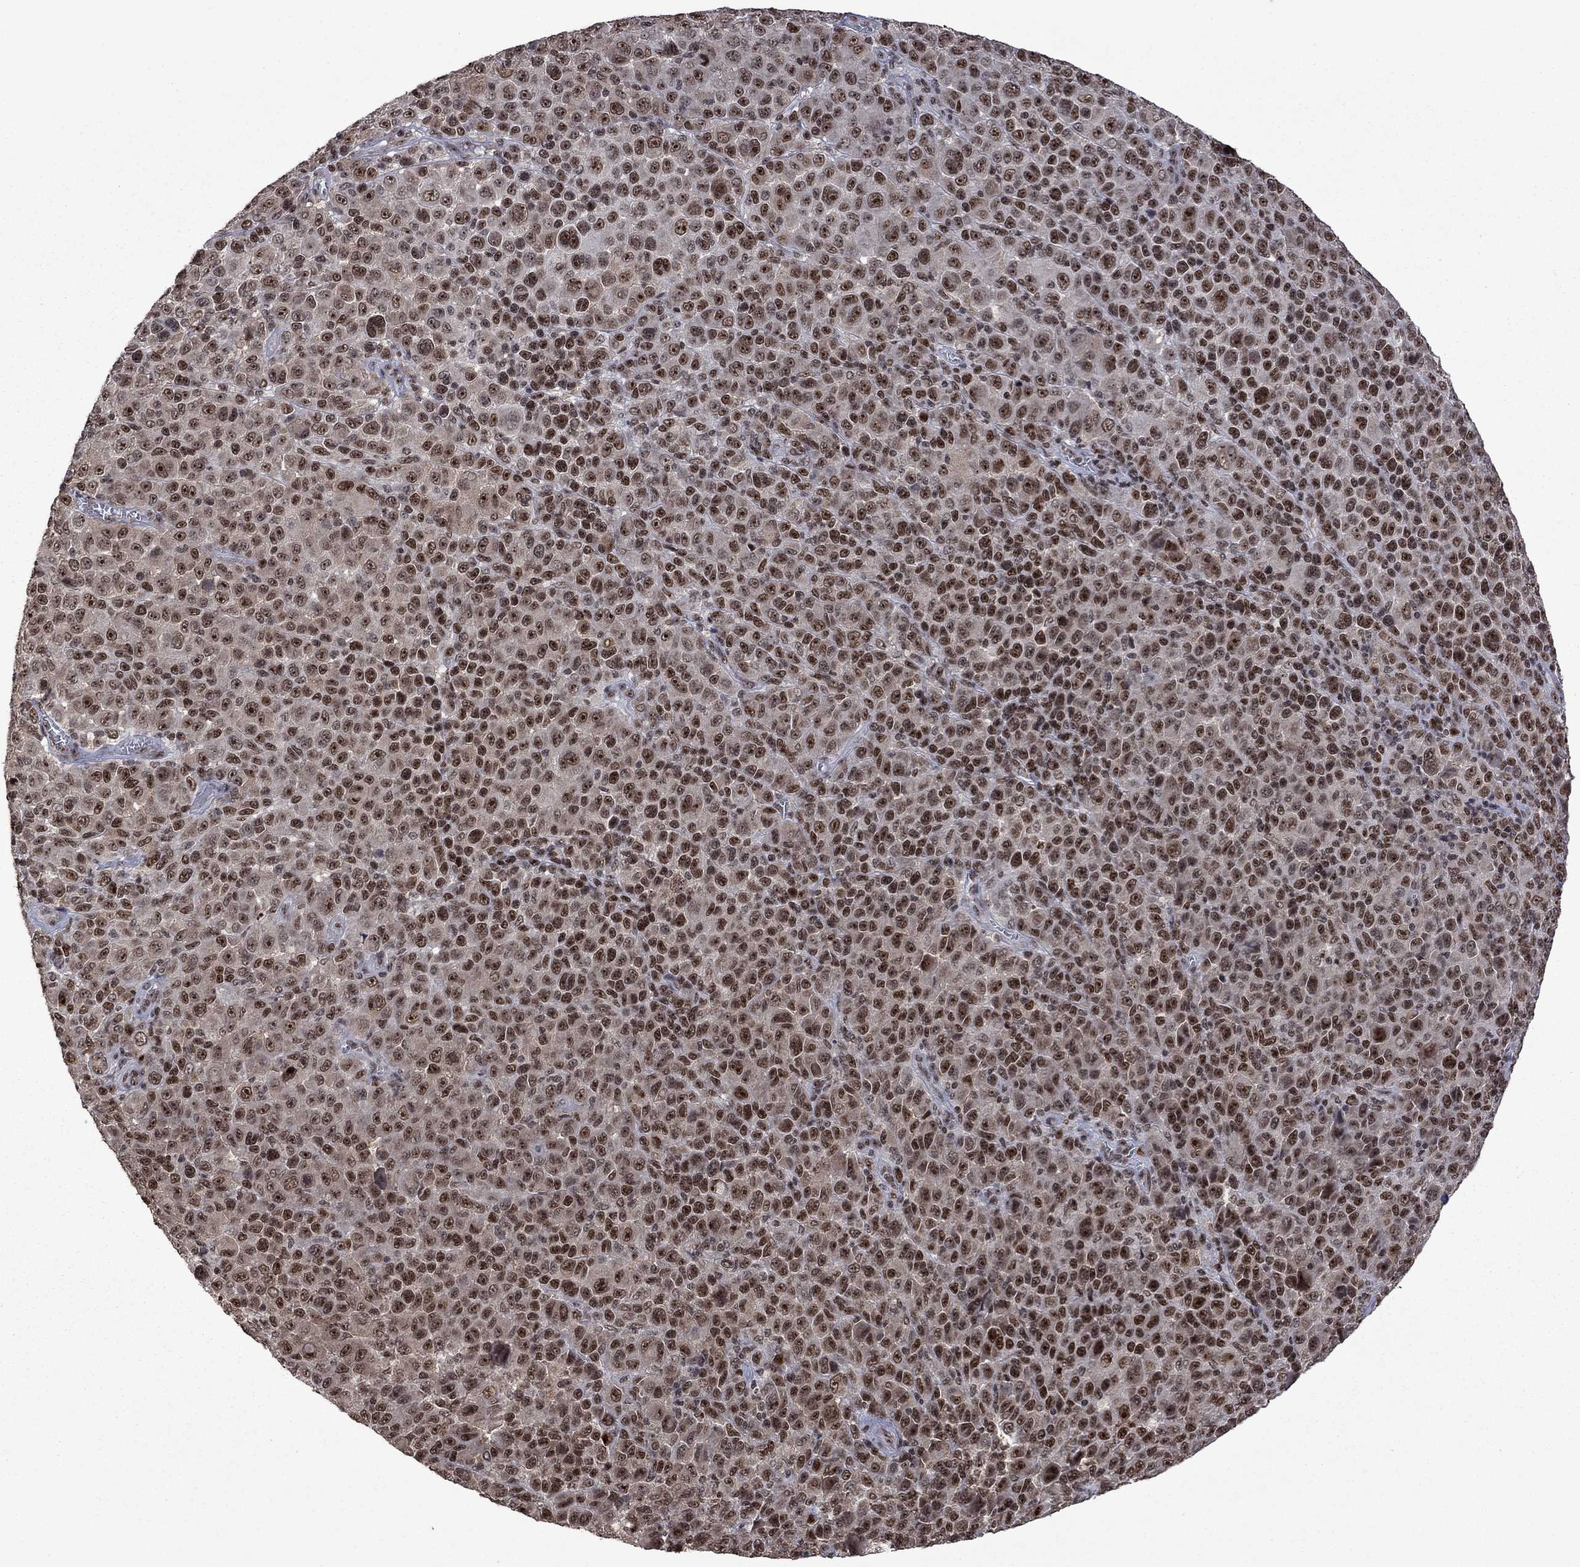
{"staining": {"intensity": "moderate", "quantity": ">75%", "location": "nuclear"}, "tissue": "melanoma", "cell_type": "Tumor cells", "image_type": "cancer", "snomed": [{"axis": "morphology", "description": "Malignant melanoma, NOS"}, {"axis": "topography", "description": "Skin"}], "caption": "A photomicrograph of melanoma stained for a protein displays moderate nuclear brown staining in tumor cells. (Stains: DAB in brown, nuclei in blue, Microscopy: brightfield microscopy at high magnification).", "gene": "FBL", "patient": {"sex": "female", "age": 57}}